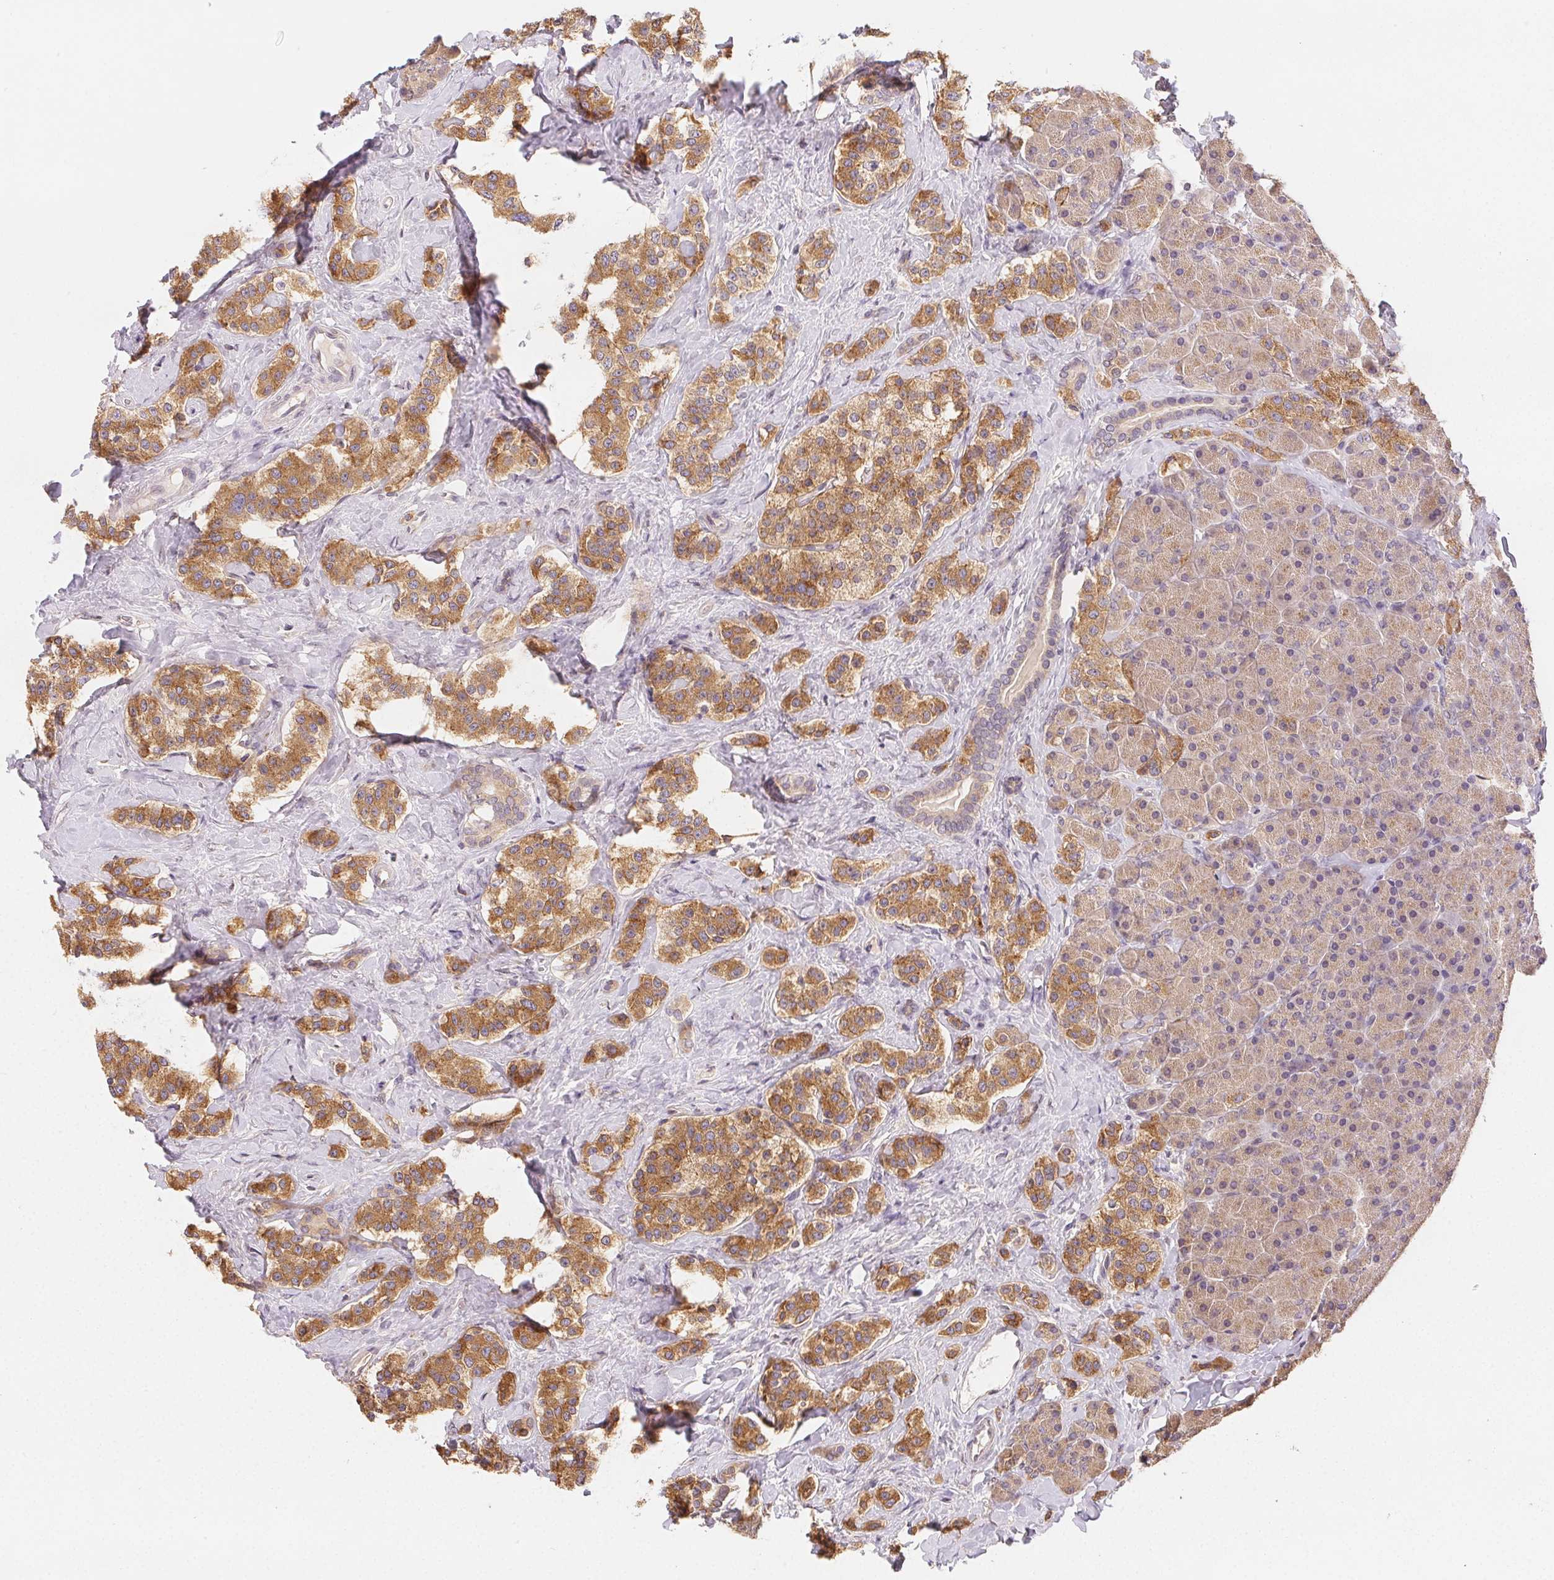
{"staining": {"intensity": "moderate", "quantity": ">75%", "location": "cytoplasmic/membranous"}, "tissue": "carcinoid", "cell_type": "Tumor cells", "image_type": "cancer", "snomed": [{"axis": "morphology", "description": "Normal tissue, NOS"}, {"axis": "morphology", "description": "Carcinoid, malignant, NOS"}, {"axis": "topography", "description": "Pancreas"}], "caption": "Human carcinoid stained with a brown dye shows moderate cytoplasmic/membranous positive positivity in about >75% of tumor cells.", "gene": "SEZ6L2", "patient": {"sex": "male", "age": 36}}